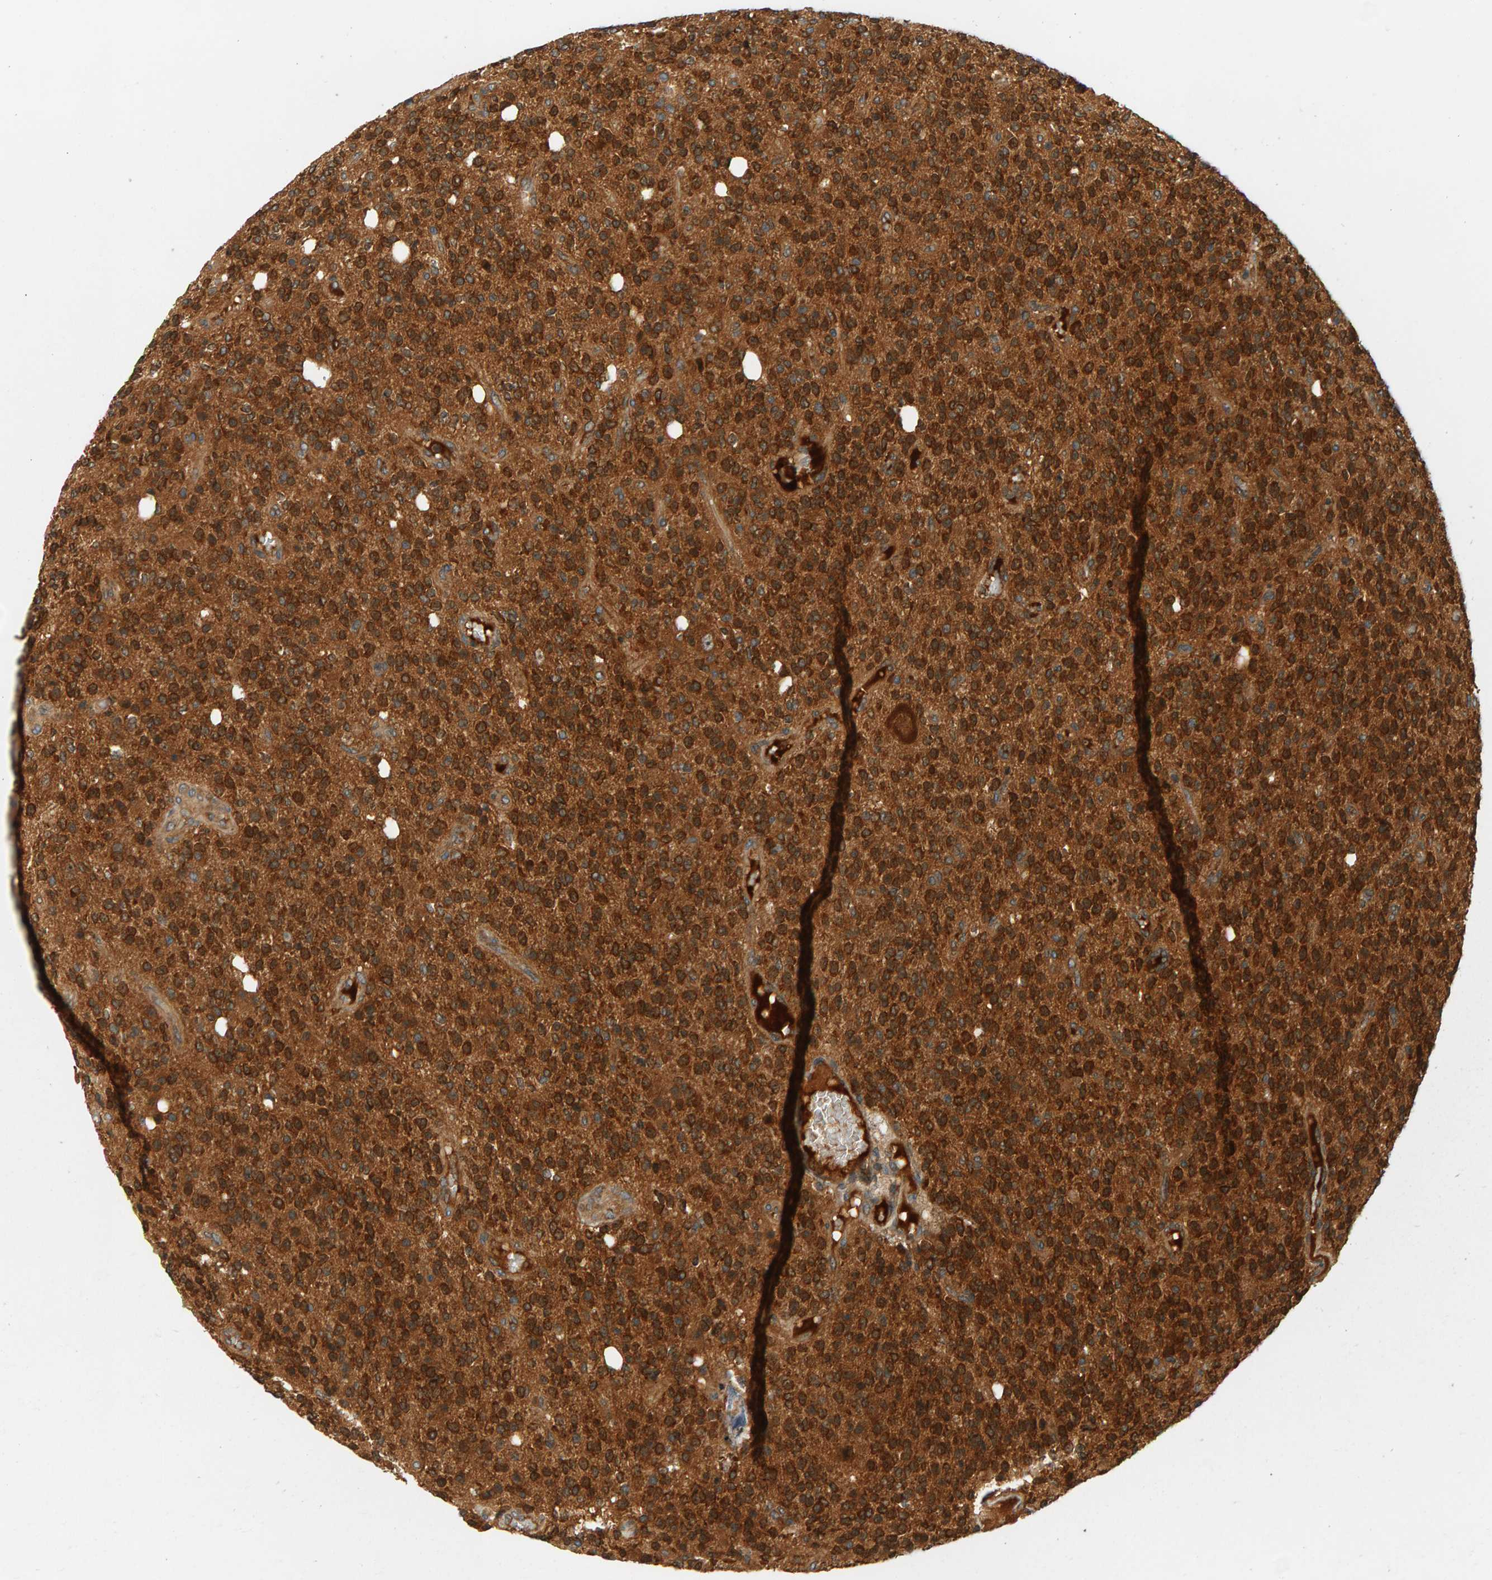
{"staining": {"intensity": "strong", "quantity": ">75%", "location": "cytoplasmic/membranous"}, "tissue": "glioma", "cell_type": "Tumor cells", "image_type": "cancer", "snomed": [{"axis": "morphology", "description": "Glioma, malignant, High grade"}, {"axis": "topography", "description": "Brain"}], "caption": "Immunohistochemical staining of malignant glioma (high-grade) demonstrates high levels of strong cytoplasmic/membranous staining in approximately >75% of tumor cells.", "gene": "BAHCC1", "patient": {"sex": "male", "age": 34}}